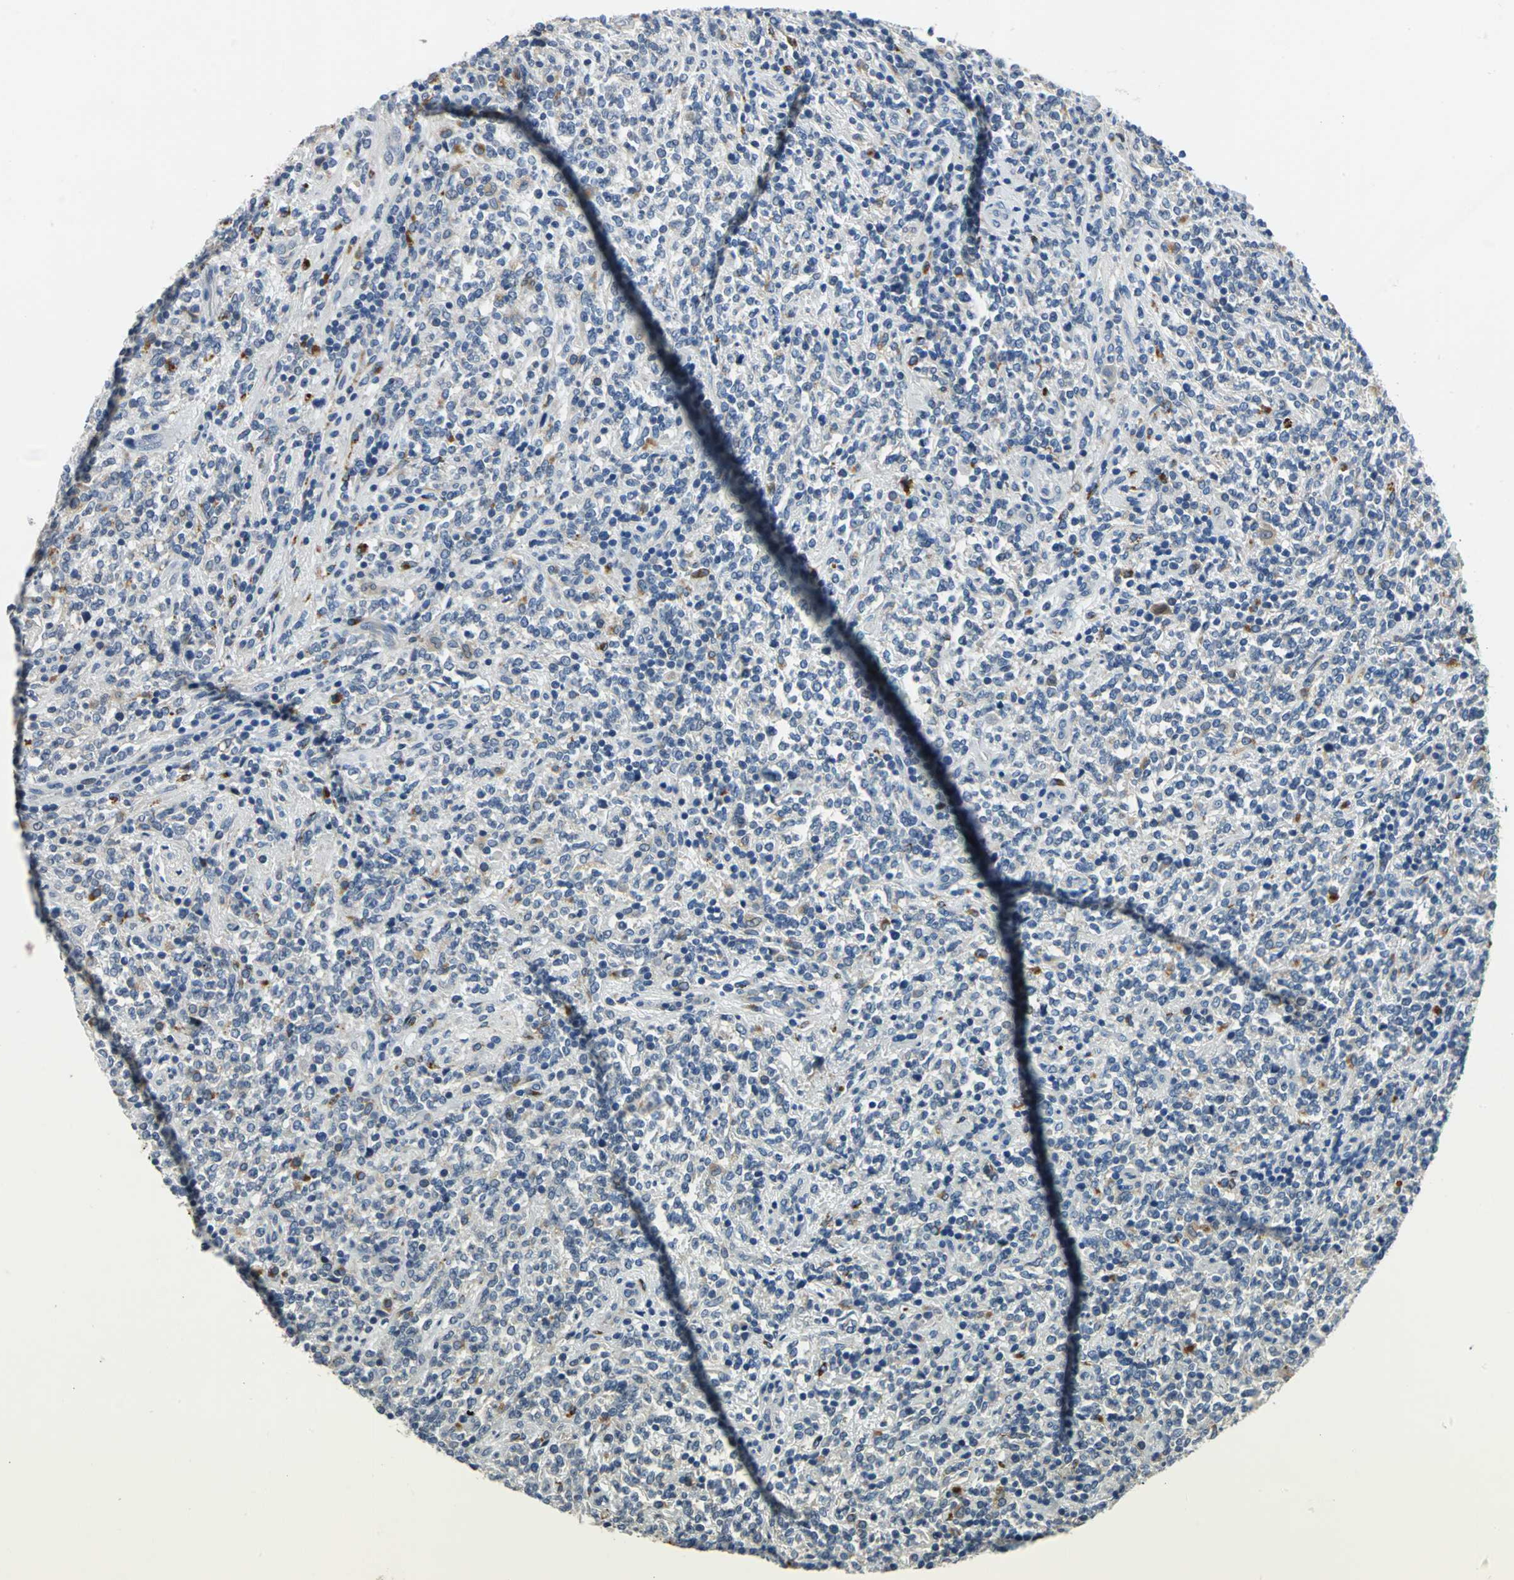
{"staining": {"intensity": "negative", "quantity": "none", "location": "none"}, "tissue": "lymphoma", "cell_type": "Tumor cells", "image_type": "cancer", "snomed": [{"axis": "morphology", "description": "Malignant lymphoma, non-Hodgkin's type, High grade"}, {"axis": "topography", "description": "Soft tissue"}], "caption": "This is an immunohistochemistry (IHC) image of lymphoma. There is no positivity in tumor cells.", "gene": "RASD2", "patient": {"sex": "male", "age": 18}}